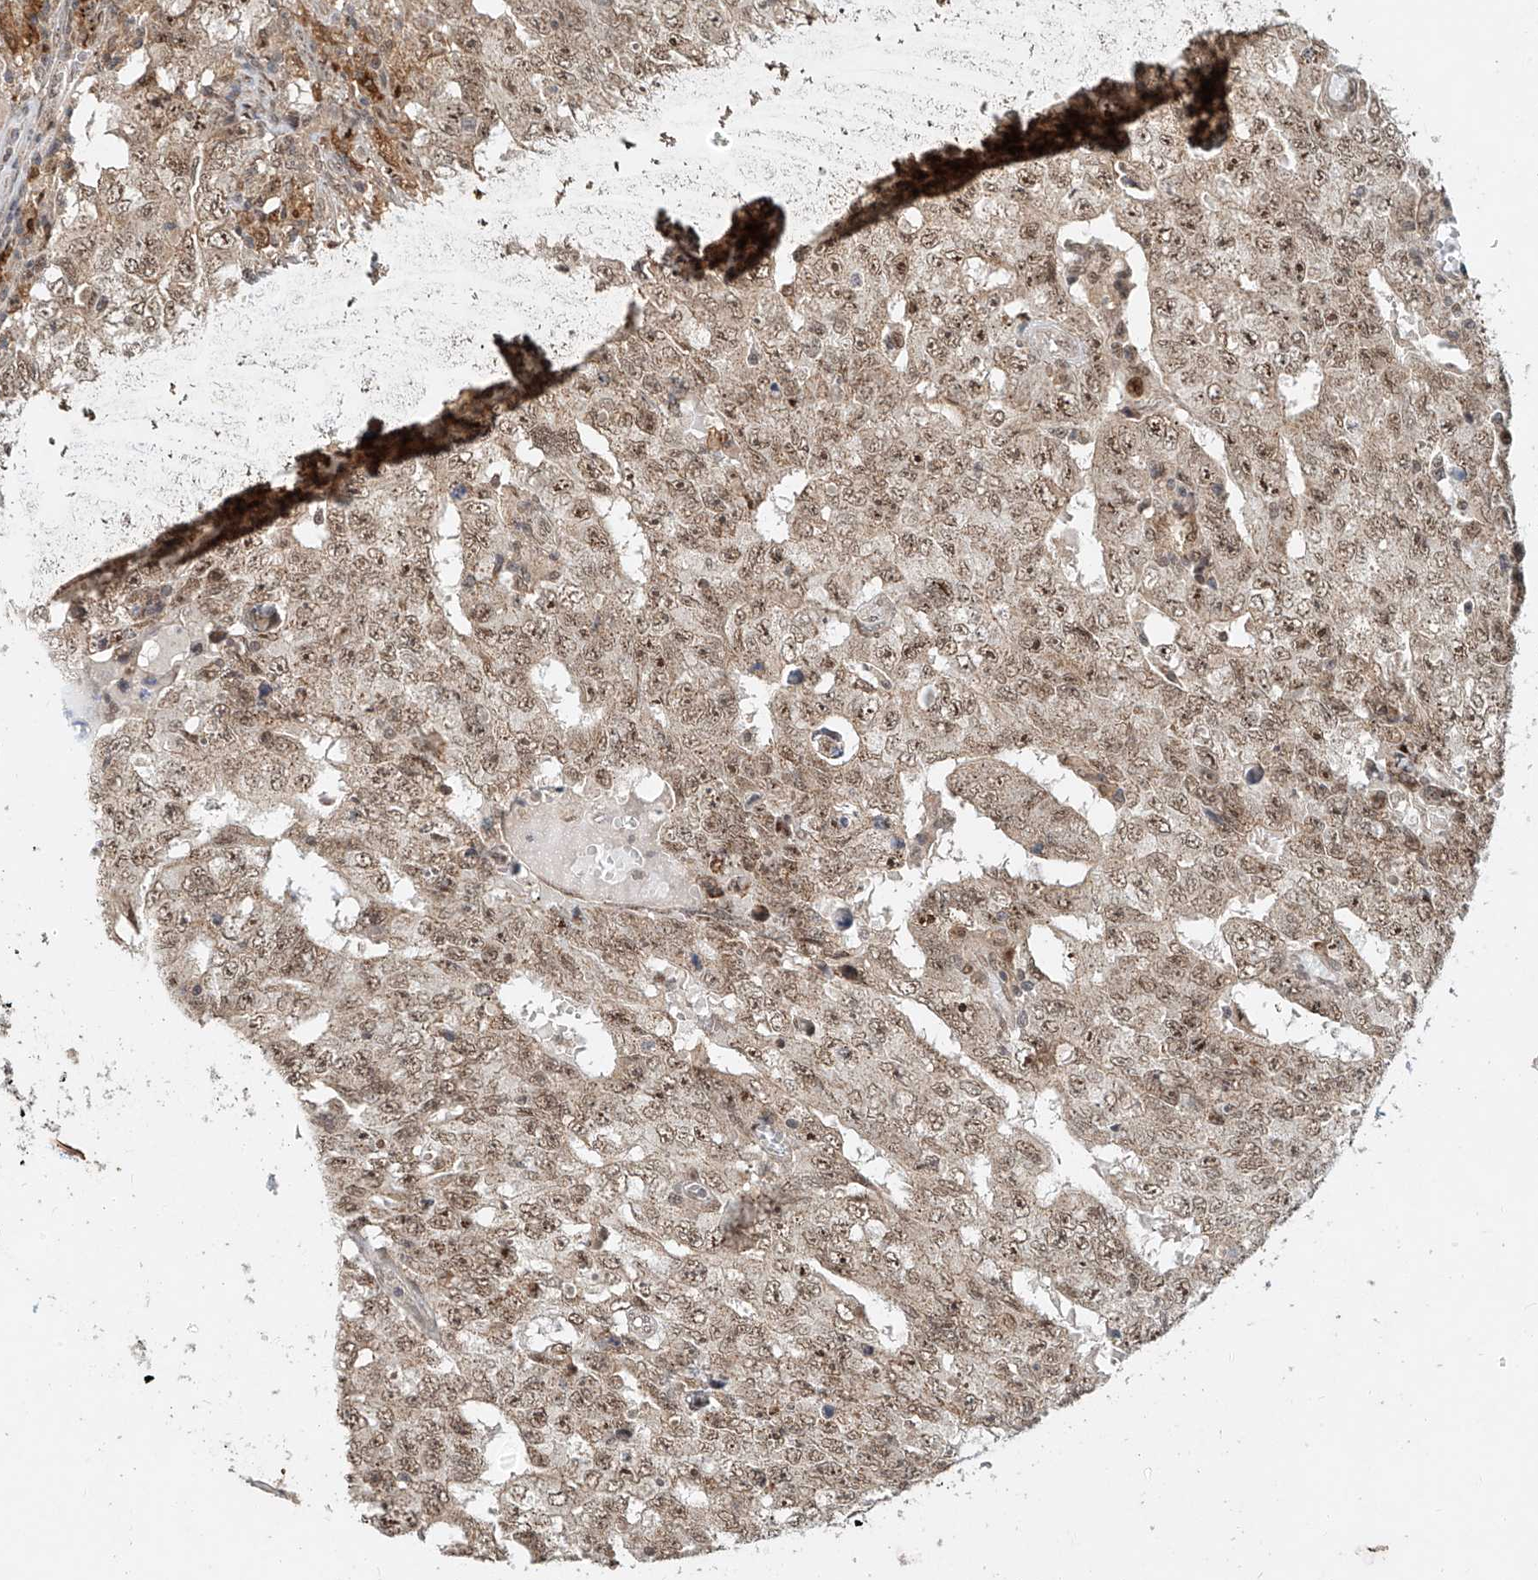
{"staining": {"intensity": "moderate", "quantity": "25%-75%", "location": "cytoplasmic/membranous,nuclear"}, "tissue": "testis cancer", "cell_type": "Tumor cells", "image_type": "cancer", "snomed": [{"axis": "morphology", "description": "Carcinoma, Embryonal, NOS"}, {"axis": "topography", "description": "Testis"}], "caption": "Moderate cytoplasmic/membranous and nuclear protein positivity is appreciated in about 25%-75% of tumor cells in testis embryonal carcinoma.", "gene": "SYTL3", "patient": {"sex": "male", "age": 26}}